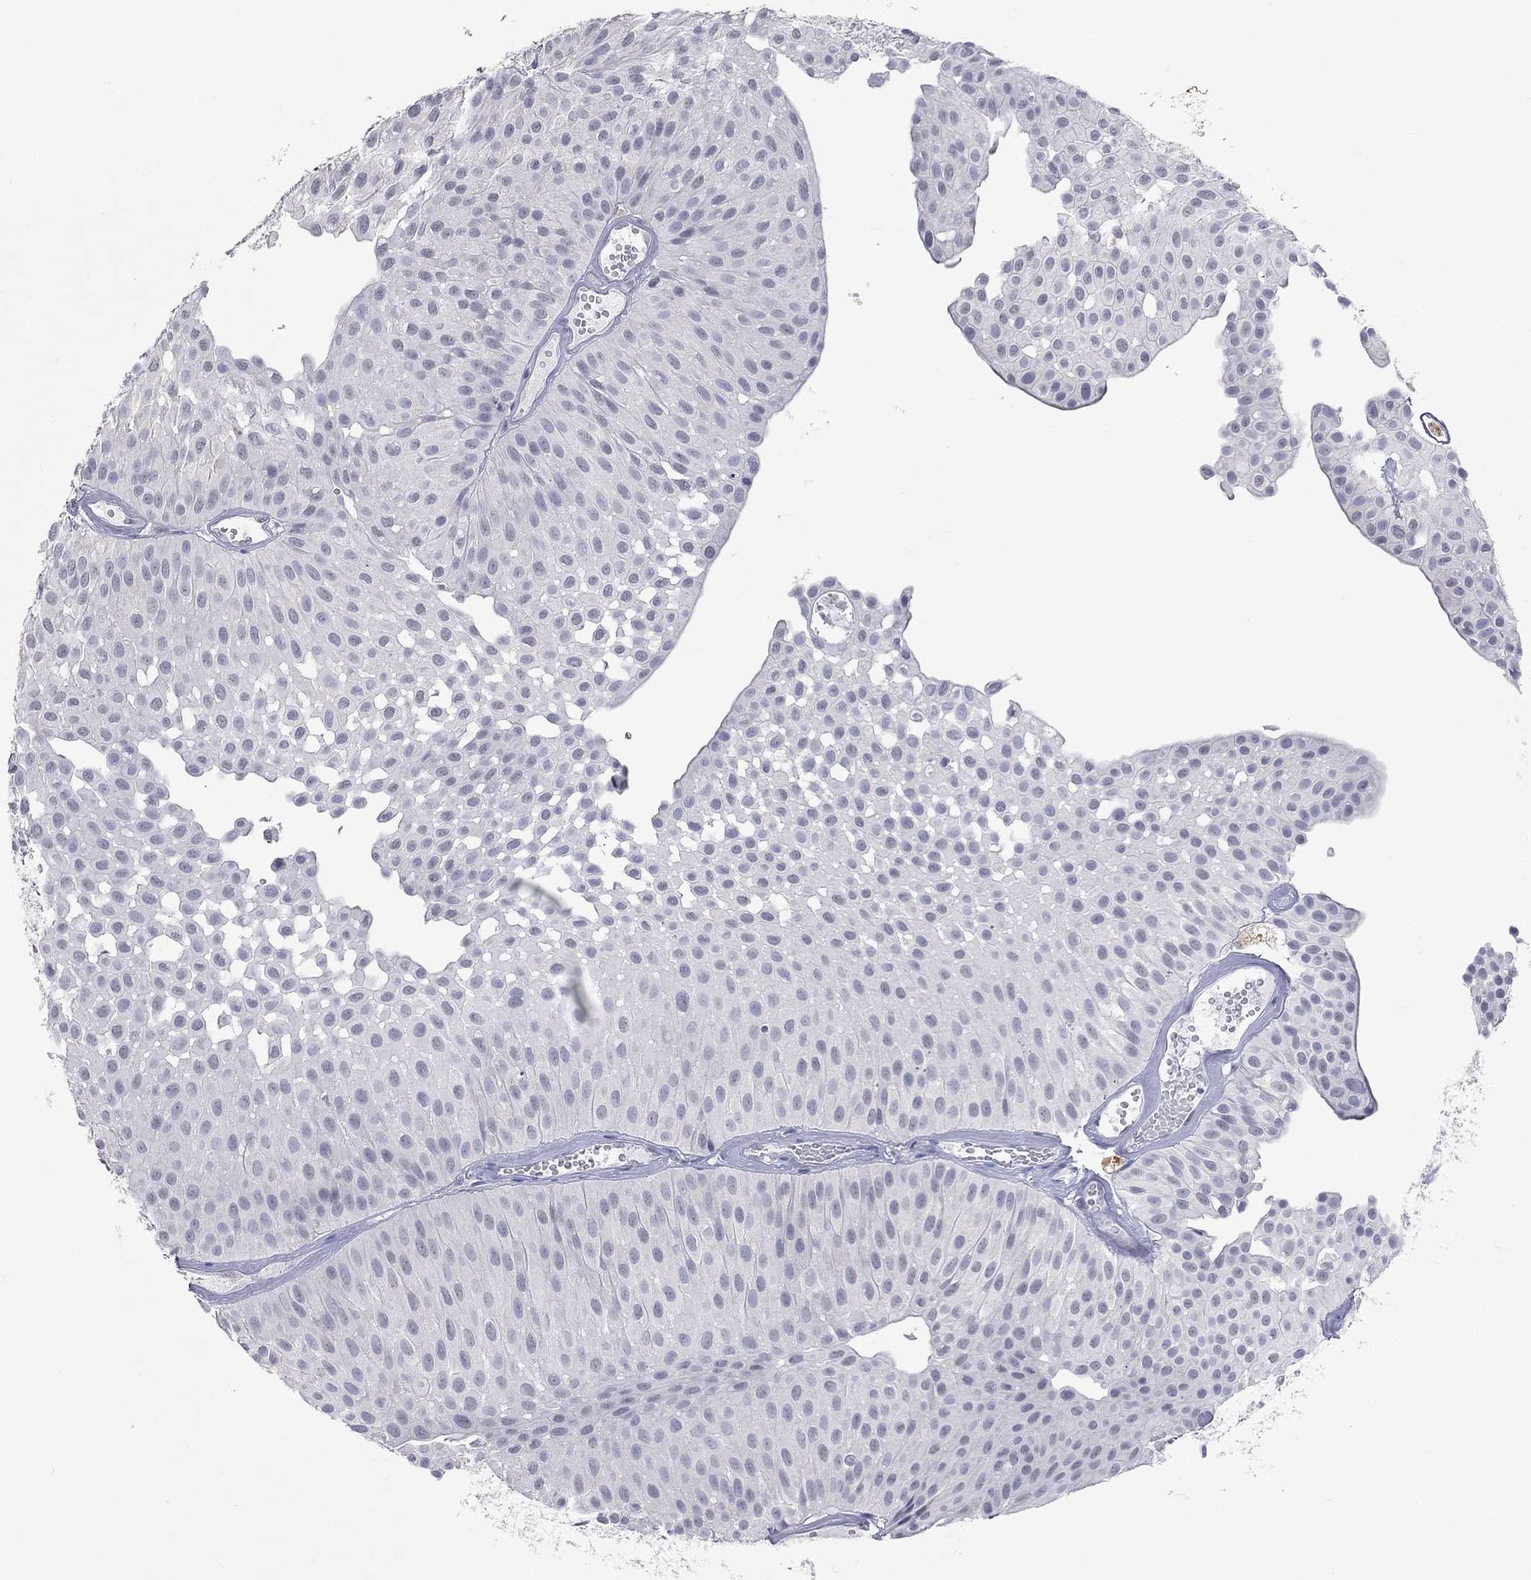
{"staining": {"intensity": "negative", "quantity": "none", "location": "none"}, "tissue": "urothelial cancer", "cell_type": "Tumor cells", "image_type": "cancer", "snomed": [{"axis": "morphology", "description": "Urothelial carcinoma, Low grade"}, {"axis": "topography", "description": "Urinary bladder"}], "caption": "This is a image of immunohistochemistry (IHC) staining of urothelial cancer, which shows no positivity in tumor cells. Brightfield microscopy of immunohistochemistry stained with DAB (brown) and hematoxylin (blue), captured at high magnification.", "gene": "TMEM143", "patient": {"sex": "male", "age": 64}}